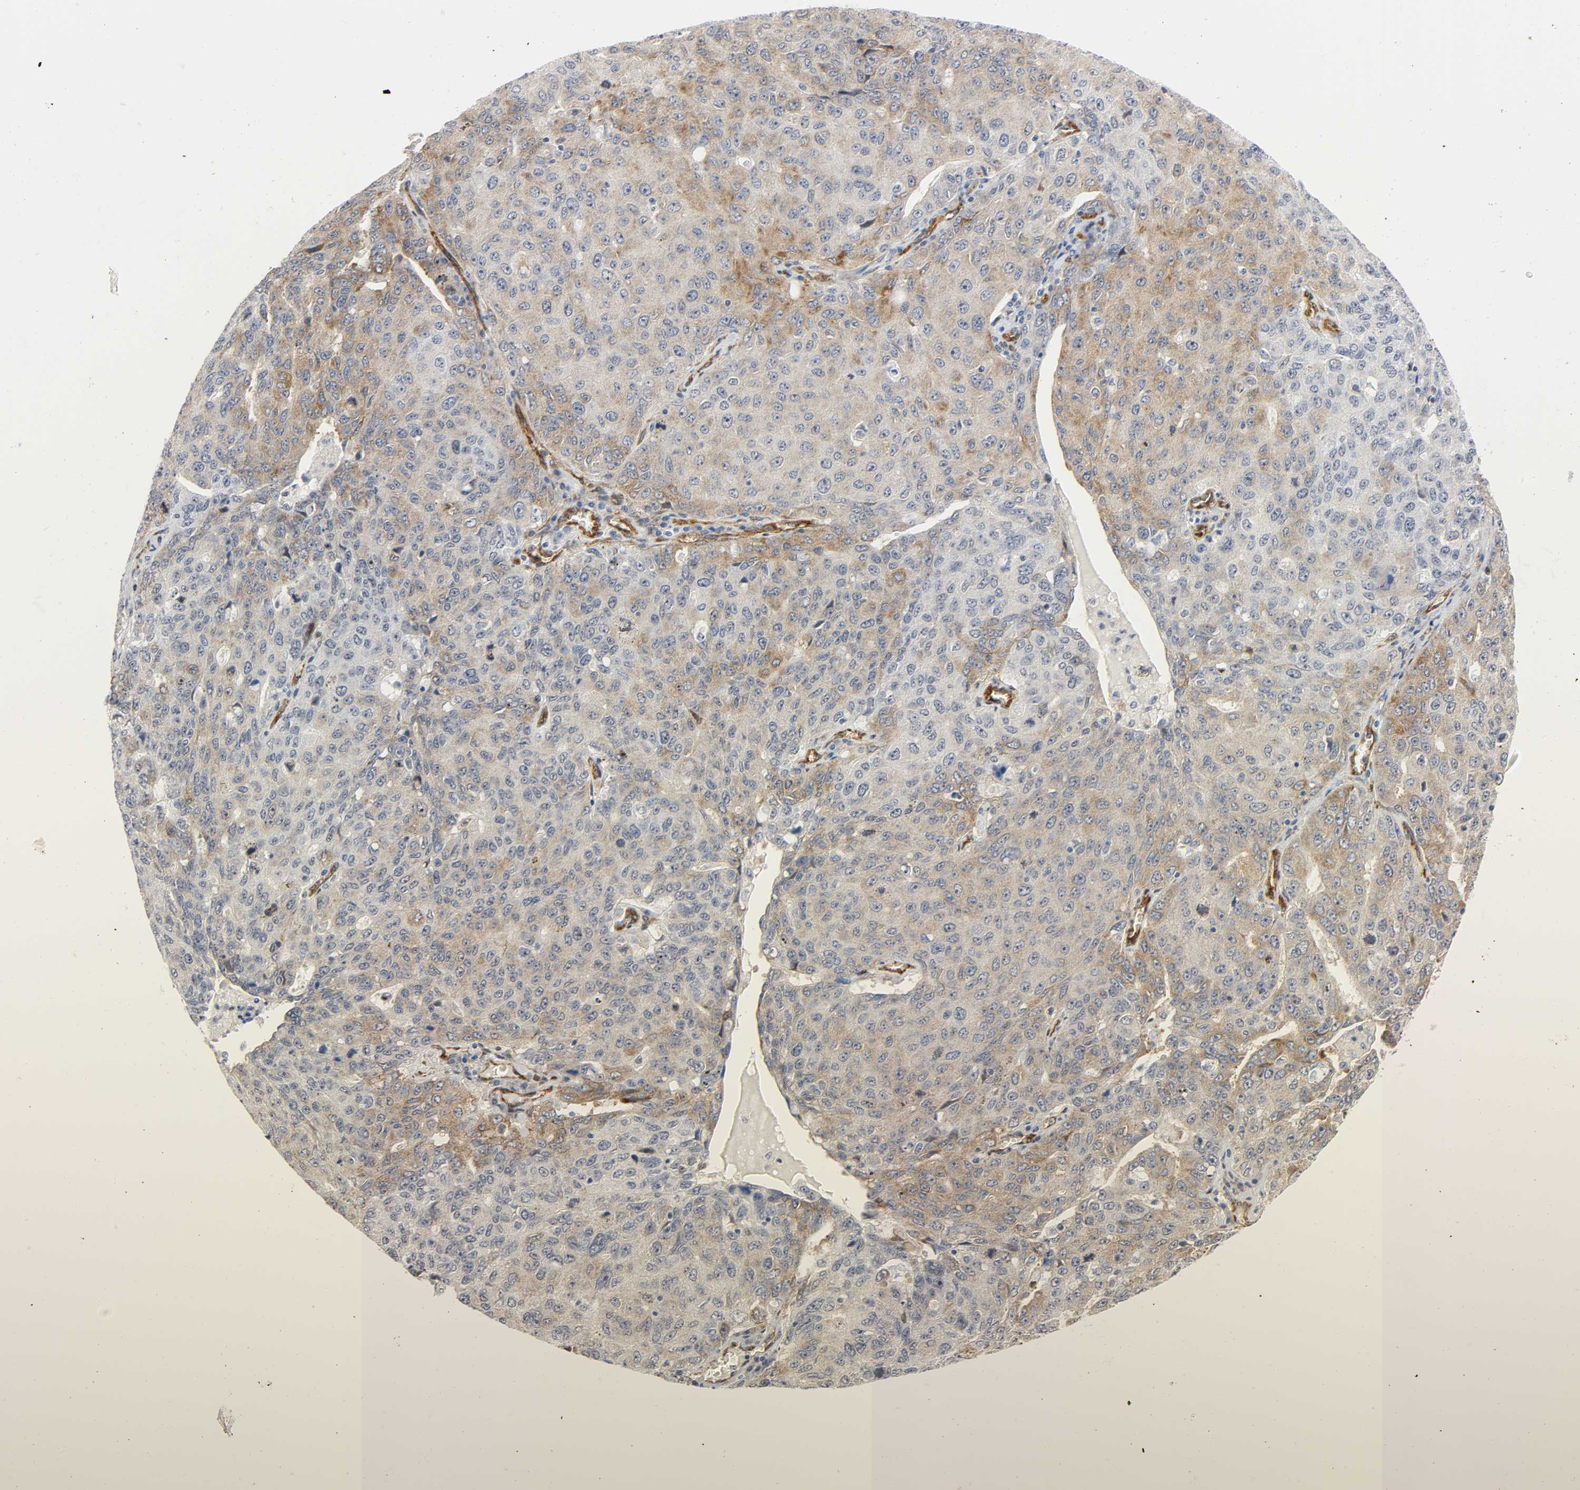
{"staining": {"intensity": "weak", "quantity": ">75%", "location": "cytoplasmic/membranous"}, "tissue": "ovarian cancer", "cell_type": "Tumor cells", "image_type": "cancer", "snomed": [{"axis": "morphology", "description": "Carcinoma, endometroid"}, {"axis": "topography", "description": "Ovary"}], "caption": "Immunohistochemistry image of neoplastic tissue: human endometroid carcinoma (ovarian) stained using immunohistochemistry demonstrates low levels of weak protein expression localized specifically in the cytoplasmic/membranous of tumor cells, appearing as a cytoplasmic/membranous brown color.", "gene": "DOCK1", "patient": {"sex": "female", "age": 62}}